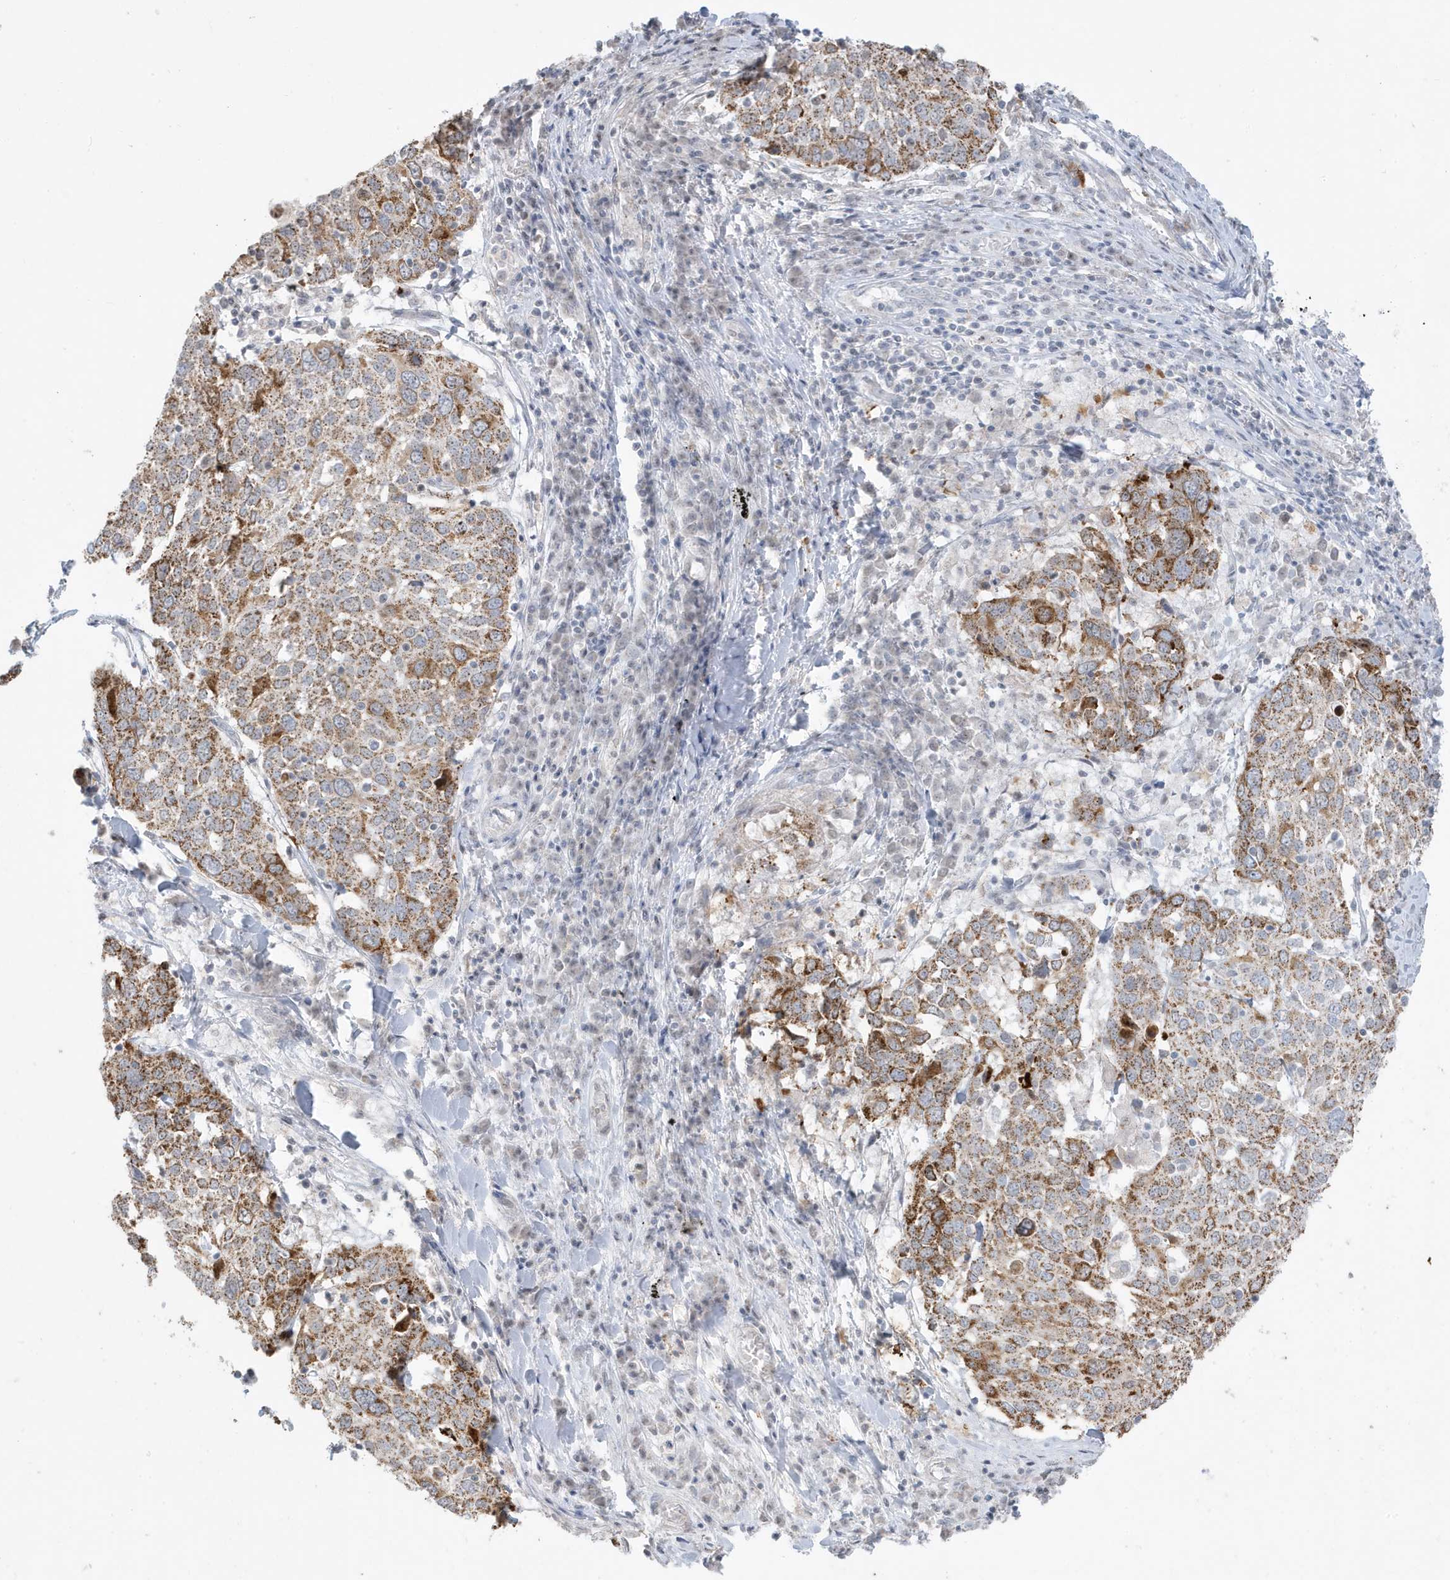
{"staining": {"intensity": "moderate", "quantity": ">75%", "location": "cytoplasmic/membranous"}, "tissue": "lung cancer", "cell_type": "Tumor cells", "image_type": "cancer", "snomed": [{"axis": "morphology", "description": "Squamous cell carcinoma, NOS"}, {"axis": "topography", "description": "Lung"}], "caption": "This is a micrograph of IHC staining of lung cancer (squamous cell carcinoma), which shows moderate positivity in the cytoplasmic/membranous of tumor cells.", "gene": "FNDC1", "patient": {"sex": "male", "age": 65}}